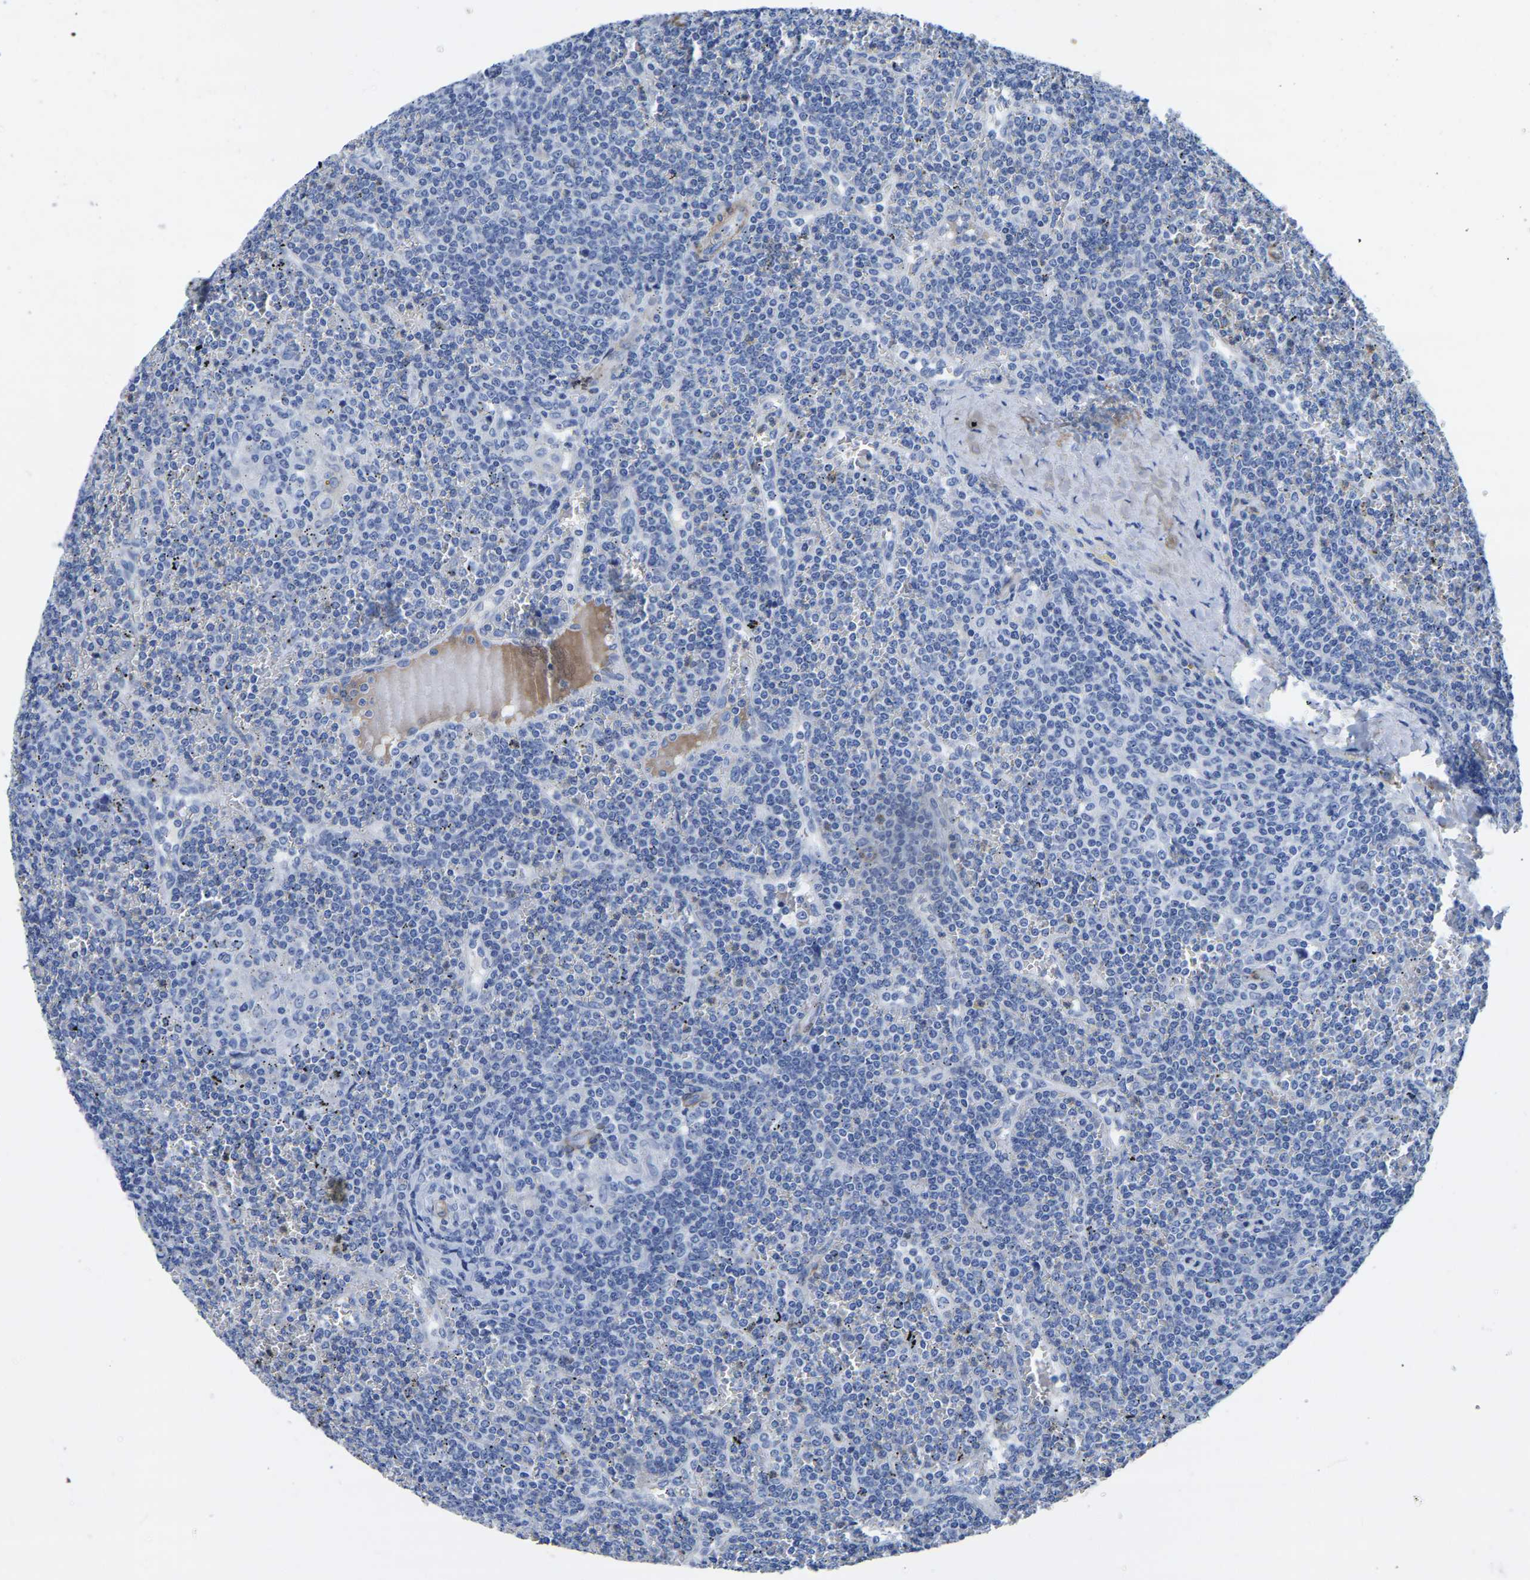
{"staining": {"intensity": "negative", "quantity": "none", "location": "none"}, "tissue": "lymphoma", "cell_type": "Tumor cells", "image_type": "cancer", "snomed": [{"axis": "morphology", "description": "Malignant lymphoma, non-Hodgkin's type, Low grade"}, {"axis": "topography", "description": "Spleen"}], "caption": "Human low-grade malignant lymphoma, non-Hodgkin's type stained for a protein using IHC shows no staining in tumor cells.", "gene": "SLC45A3", "patient": {"sex": "female", "age": 19}}